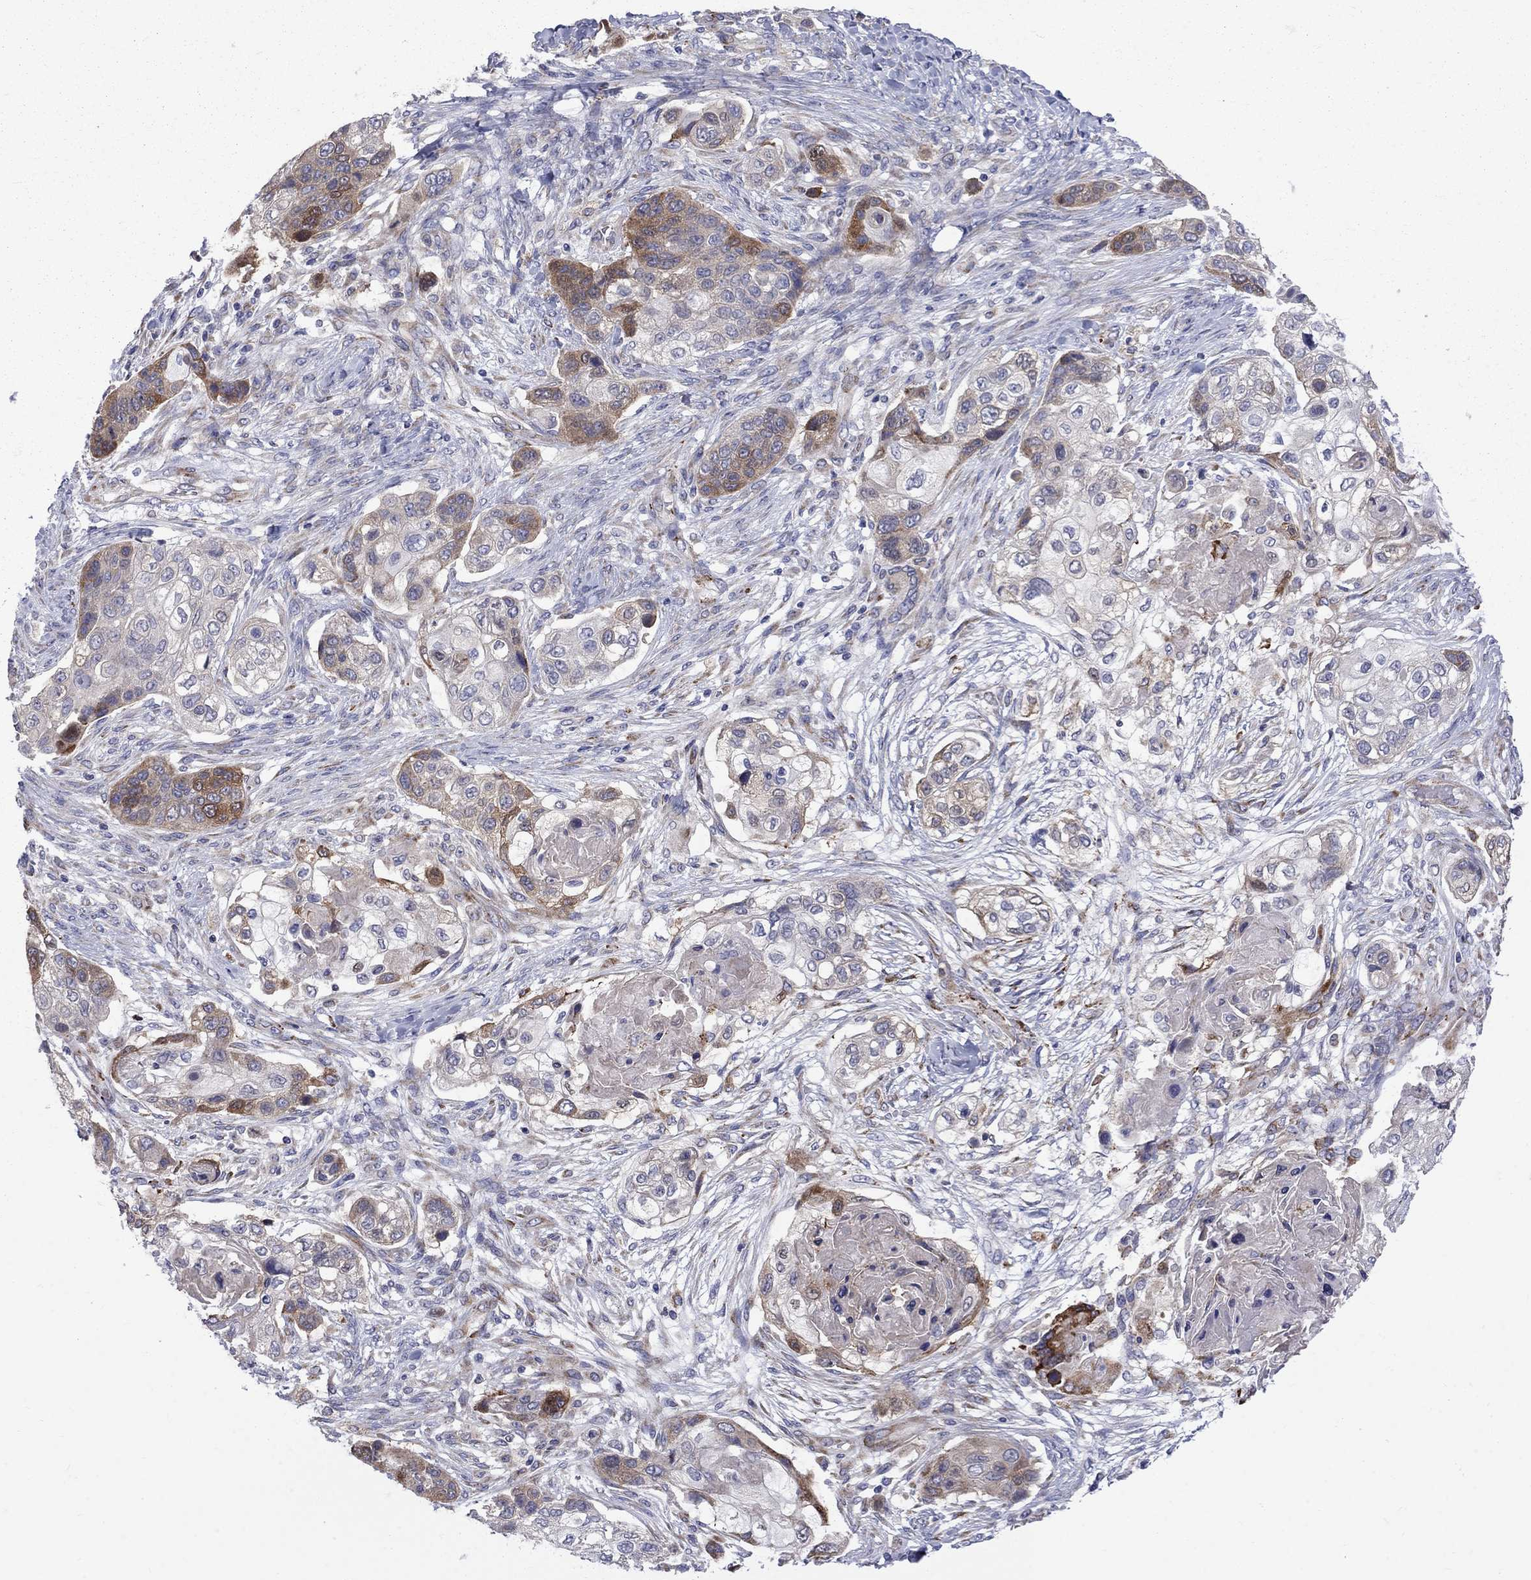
{"staining": {"intensity": "moderate", "quantity": "25%-75%", "location": "cytoplasmic/membranous"}, "tissue": "lung cancer", "cell_type": "Tumor cells", "image_type": "cancer", "snomed": [{"axis": "morphology", "description": "Squamous cell carcinoma, NOS"}, {"axis": "topography", "description": "Lung"}], "caption": "A brown stain labels moderate cytoplasmic/membranous positivity of a protein in human squamous cell carcinoma (lung) tumor cells.", "gene": "ASNS", "patient": {"sex": "male", "age": 69}}